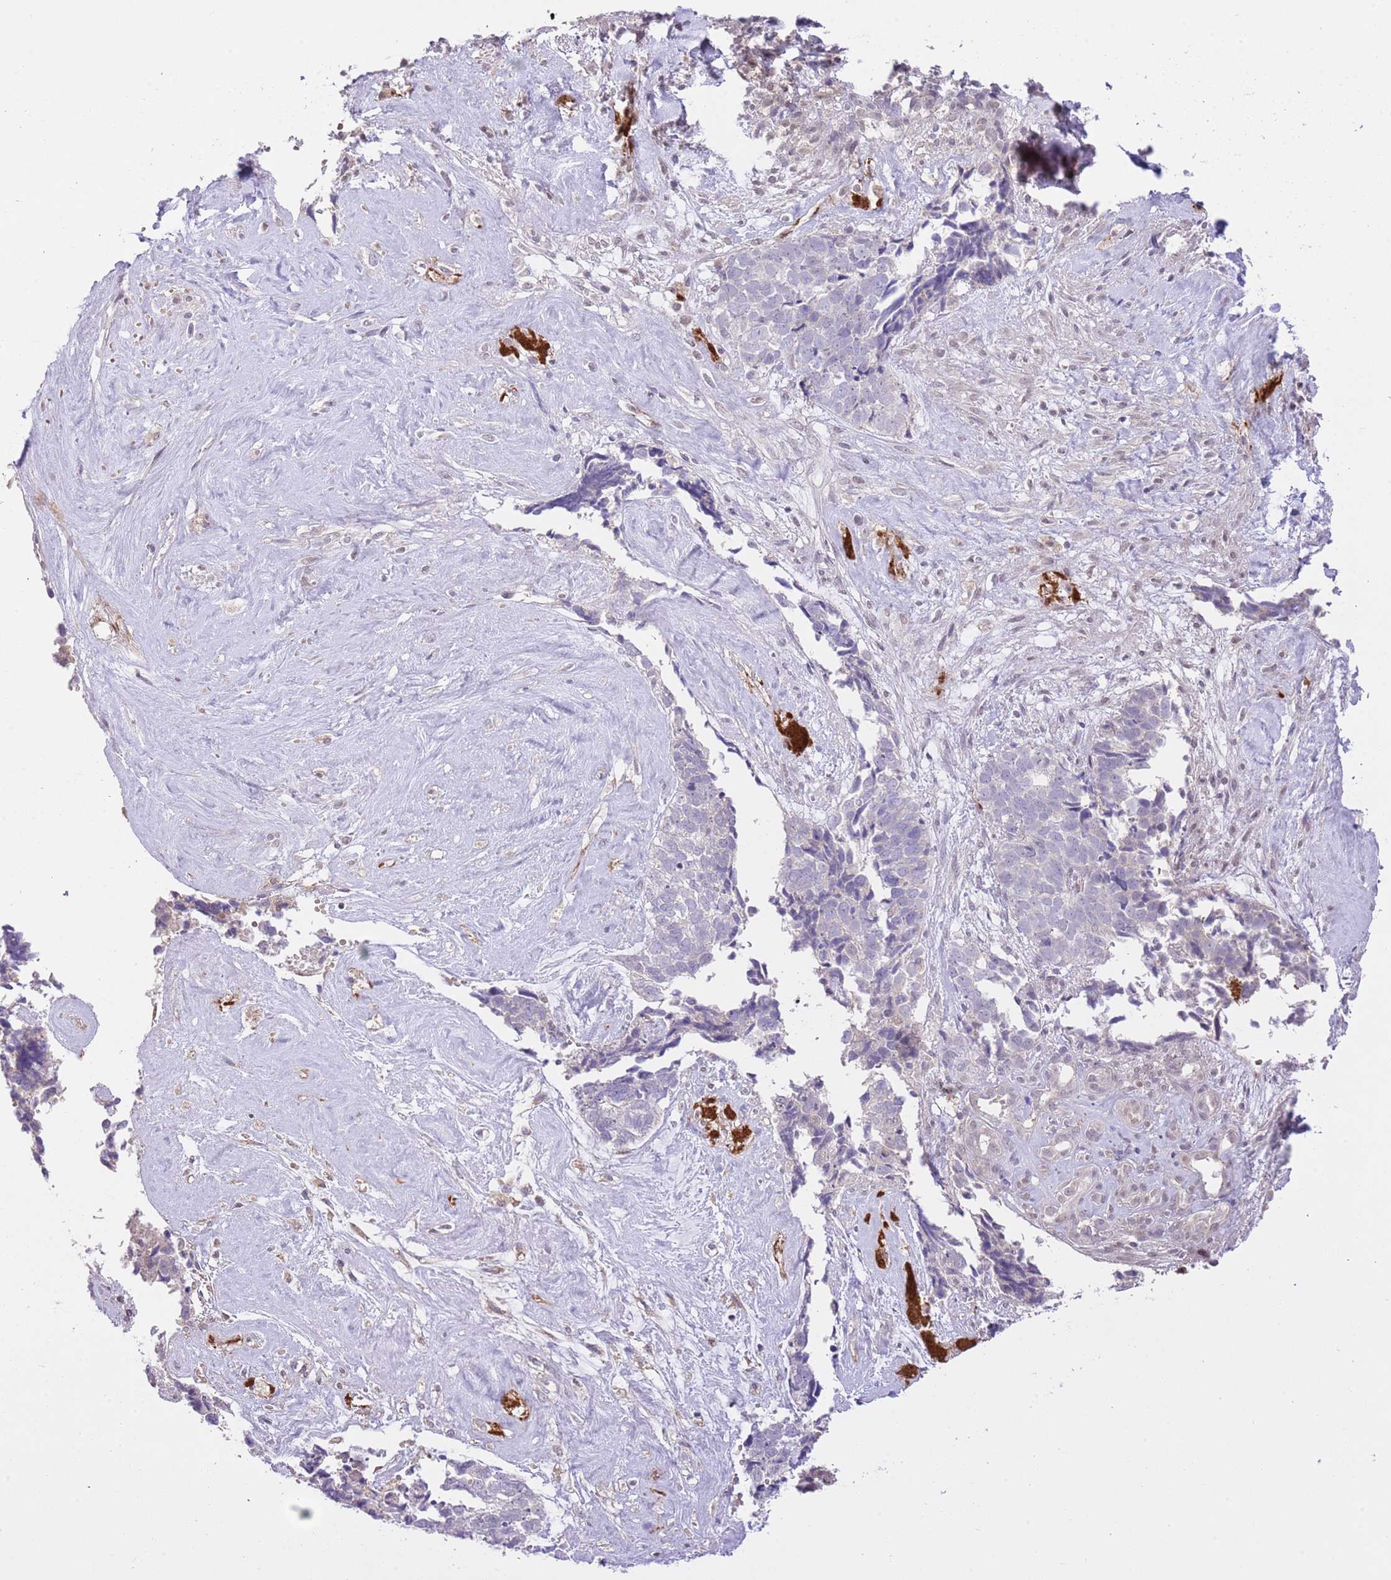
{"staining": {"intensity": "negative", "quantity": "none", "location": "none"}, "tissue": "cervical cancer", "cell_type": "Tumor cells", "image_type": "cancer", "snomed": [{"axis": "morphology", "description": "Squamous cell carcinoma, NOS"}, {"axis": "topography", "description": "Cervix"}], "caption": "This is an immunohistochemistry (IHC) image of cervical cancer. There is no positivity in tumor cells.", "gene": "GALK2", "patient": {"sex": "female", "age": 63}}